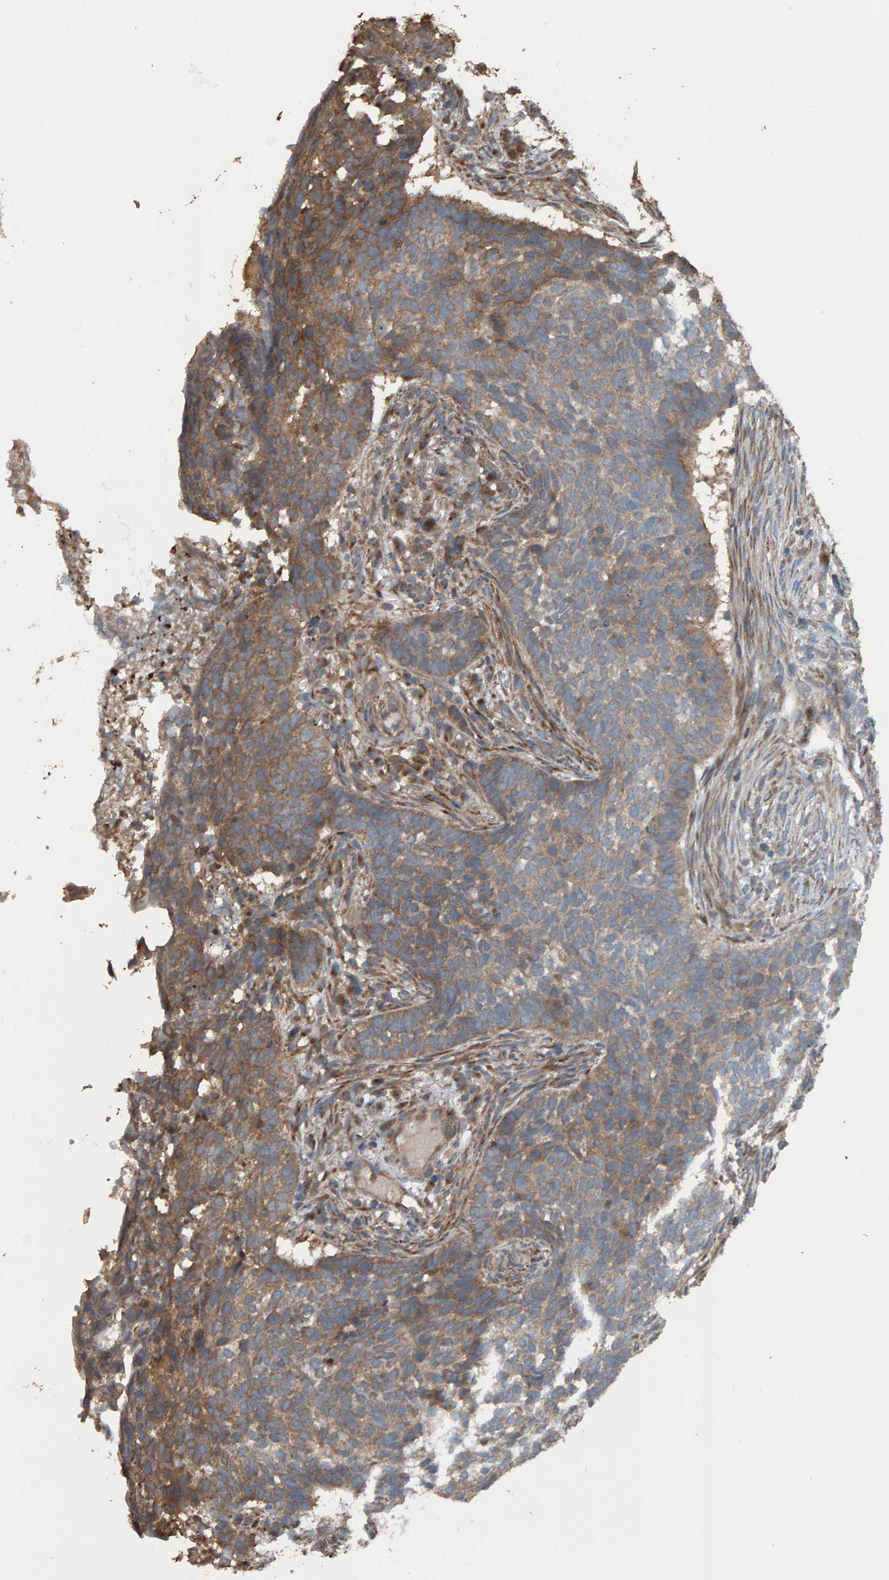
{"staining": {"intensity": "moderate", "quantity": "25%-75%", "location": "cytoplasmic/membranous"}, "tissue": "skin cancer", "cell_type": "Tumor cells", "image_type": "cancer", "snomed": [{"axis": "morphology", "description": "Basal cell carcinoma"}, {"axis": "topography", "description": "Skin"}], "caption": "About 25%-75% of tumor cells in human skin cancer (basal cell carcinoma) reveal moderate cytoplasmic/membranous protein positivity as visualized by brown immunohistochemical staining.", "gene": "DUS1L", "patient": {"sex": "male", "age": 85}}